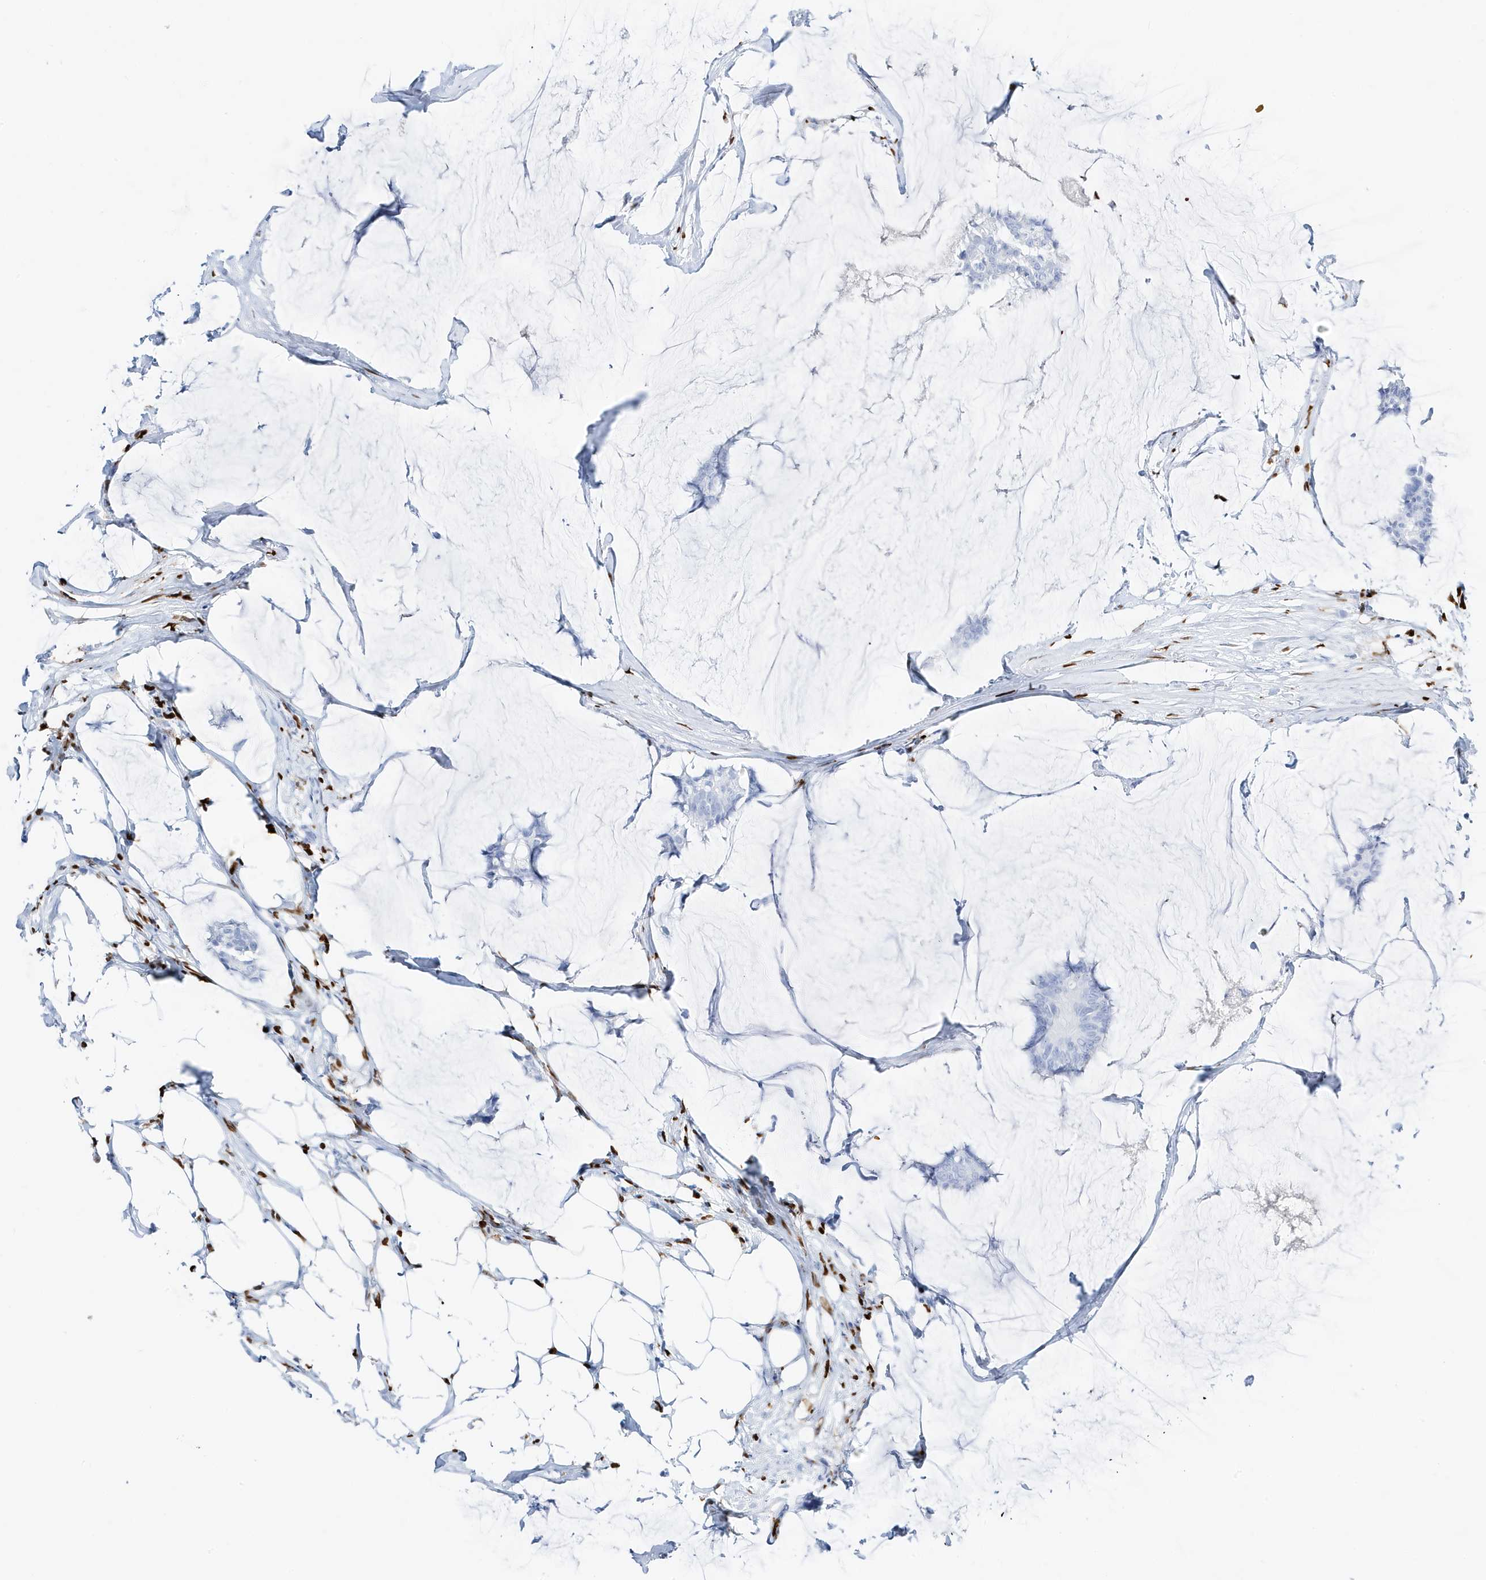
{"staining": {"intensity": "negative", "quantity": "none", "location": "none"}, "tissue": "breast cancer", "cell_type": "Tumor cells", "image_type": "cancer", "snomed": [{"axis": "morphology", "description": "Duct carcinoma"}, {"axis": "topography", "description": "Breast"}], "caption": "Tumor cells are negative for brown protein staining in breast cancer. (Brightfield microscopy of DAB (3,3'-diaminobenzidine) IHC at high magnification).", "gene": "MNDA", "patient": {"sex": "female", "age": 93}}